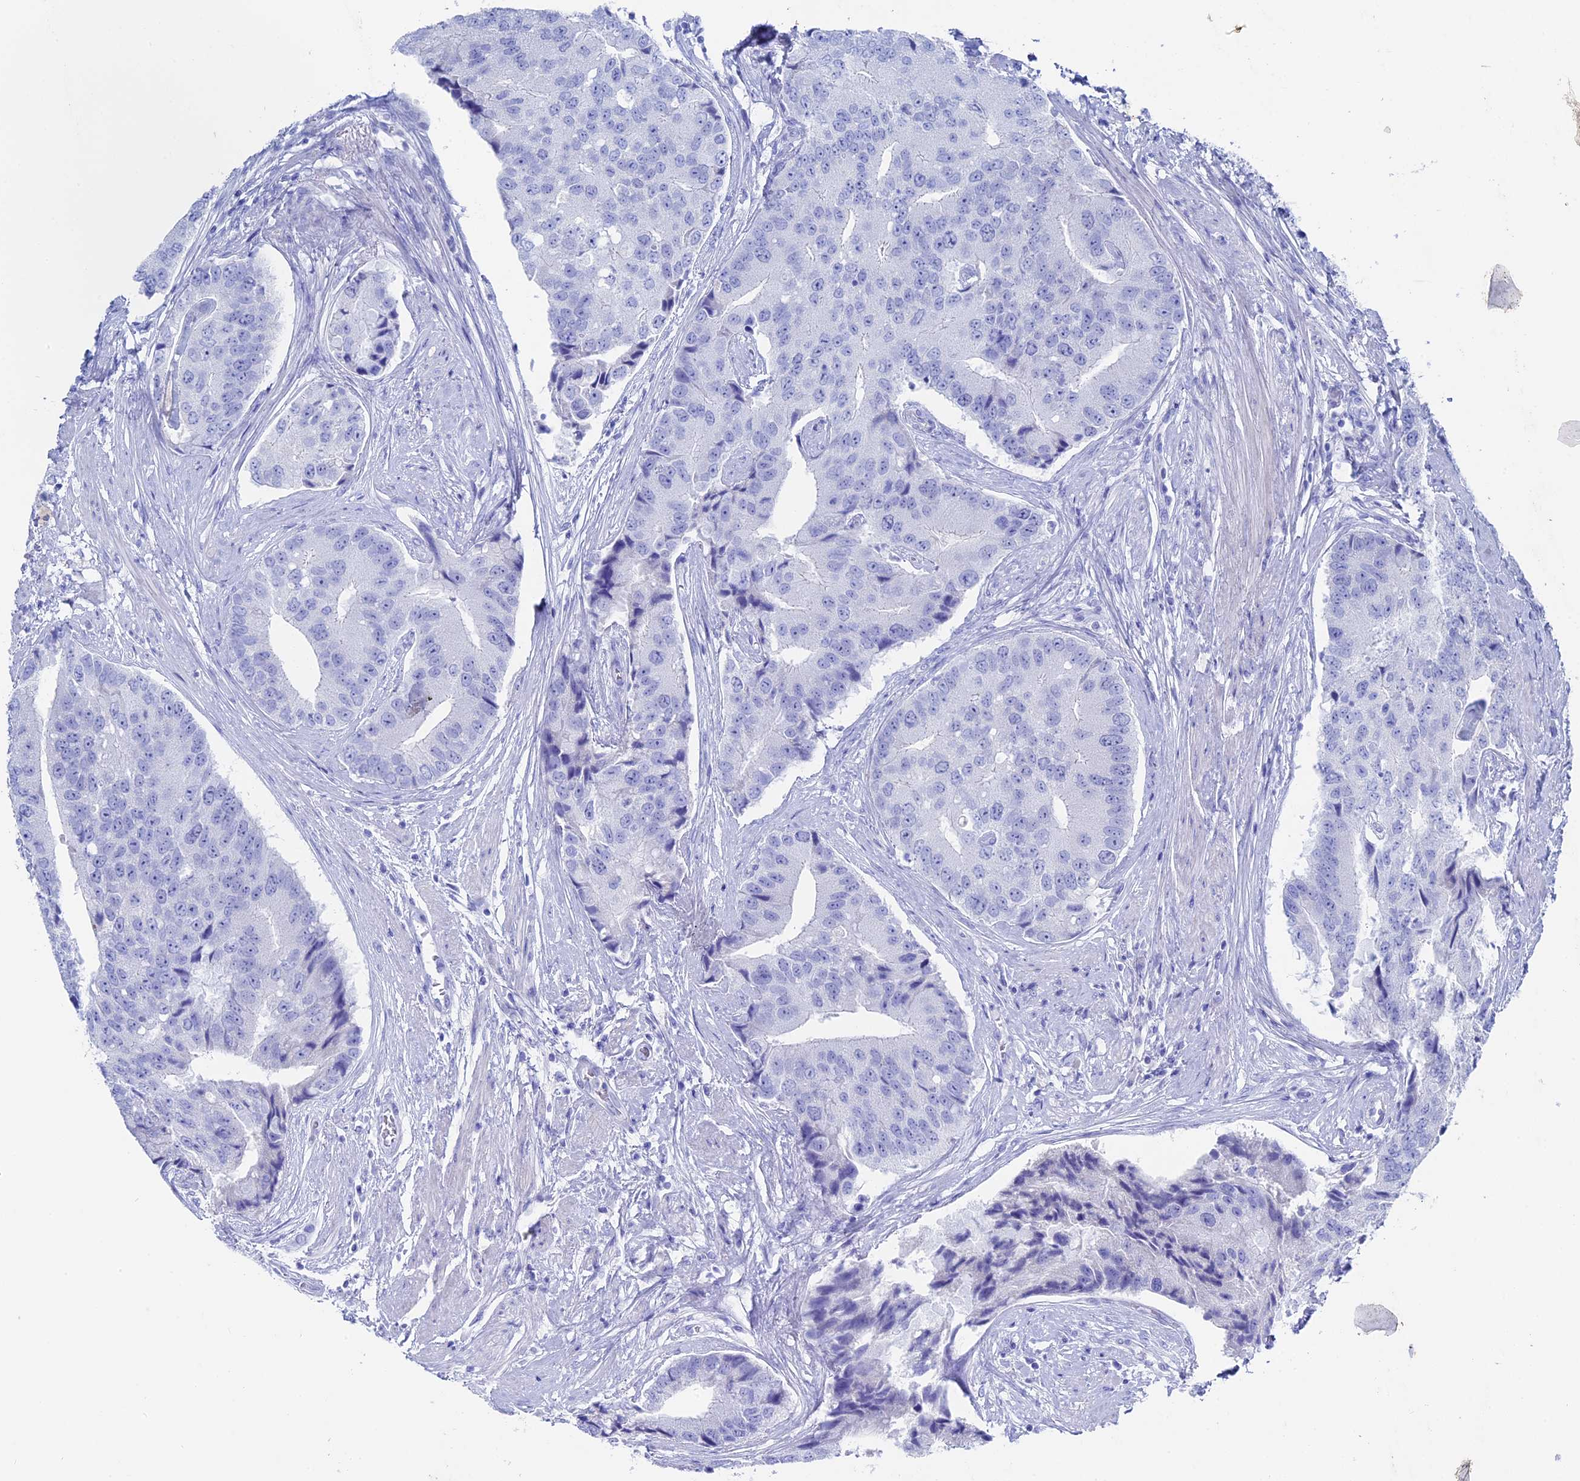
{"staining": {"intensity": "negative", "quantity": "none", "location": "none"}, "tissue": "prostate cancer", "cell_type": "Tumor cells", "image_type": "cancer", "snomed": [{"axis": "morphology", "description": "Adenocarcinoma, High grade"}, {"axis": "topography", "description": "Prostate"}], "caption": "Tumor cells are negative for brown protein staining in prostate high-grade adenocarcinoma. (Immunohistochemistry, brightfield microscopy, high magnification).", "gene": "UNC119", "patient": {"sex": "male", "age": 70}}